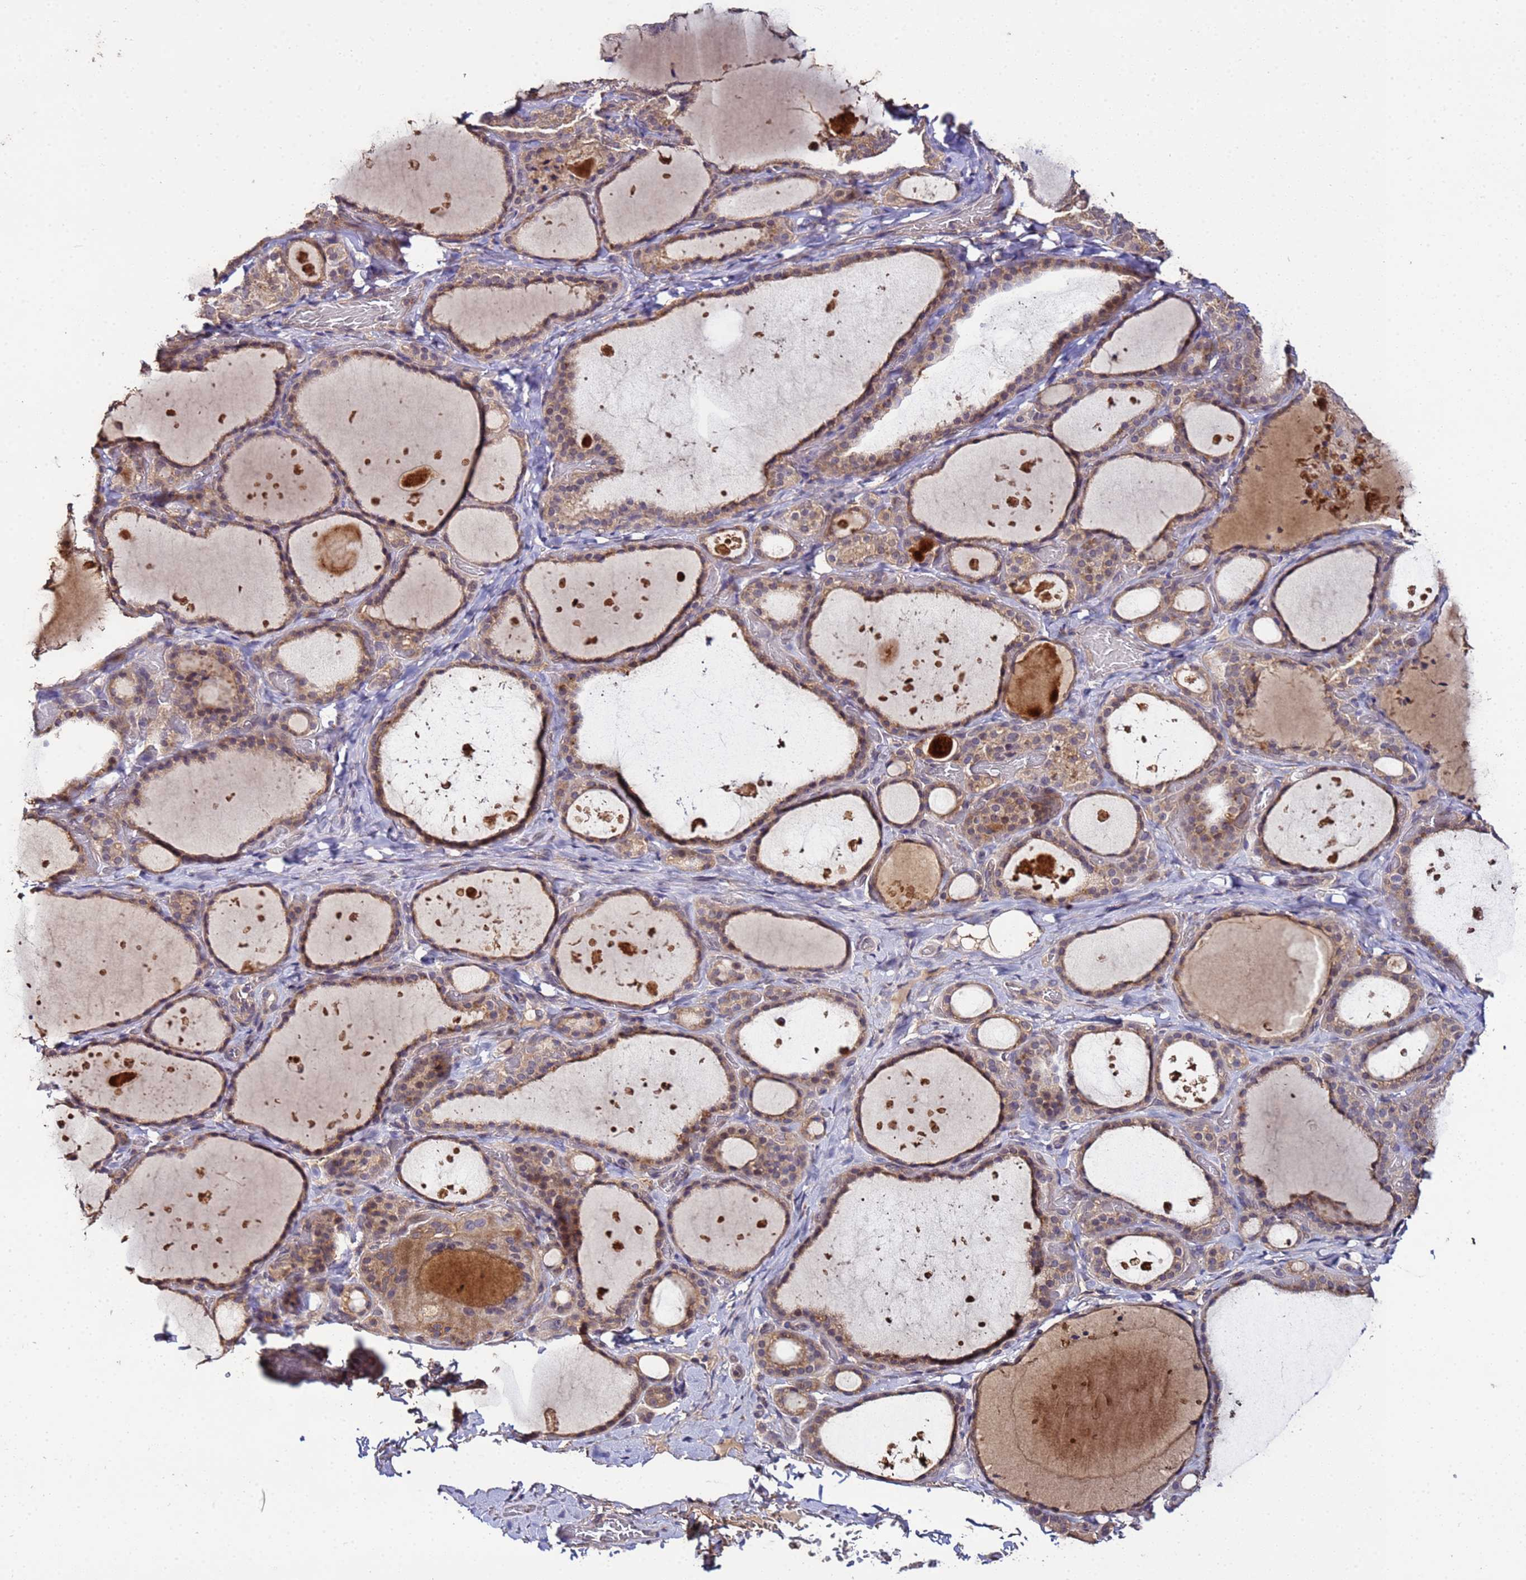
{"staining": {"intensity": "weak", "quantity": ">75%", "location": "cytoplasmic/membranous"}, "tissue": "thyroid gland", "cell_type": "Glandular cells", "image_type": "normal", "snomed": [{"axis": "morphology", "description": "Normal tissue, NOS"}, {"axis": "topography", "description": "Thyroid gland"}], "caption": "Immunohistochemistry (IHC) image of normal thyroid gland: human thyroid gland stained using immunohistochemistry shows low levels of weak protein expression localized specifically in the cytoplasmic/membranous of glandular cells, appearing as a cytoplasmic/membranous brown color.", "gene": "GSPT2", "patient": {"sex": "female", "age": 44}}